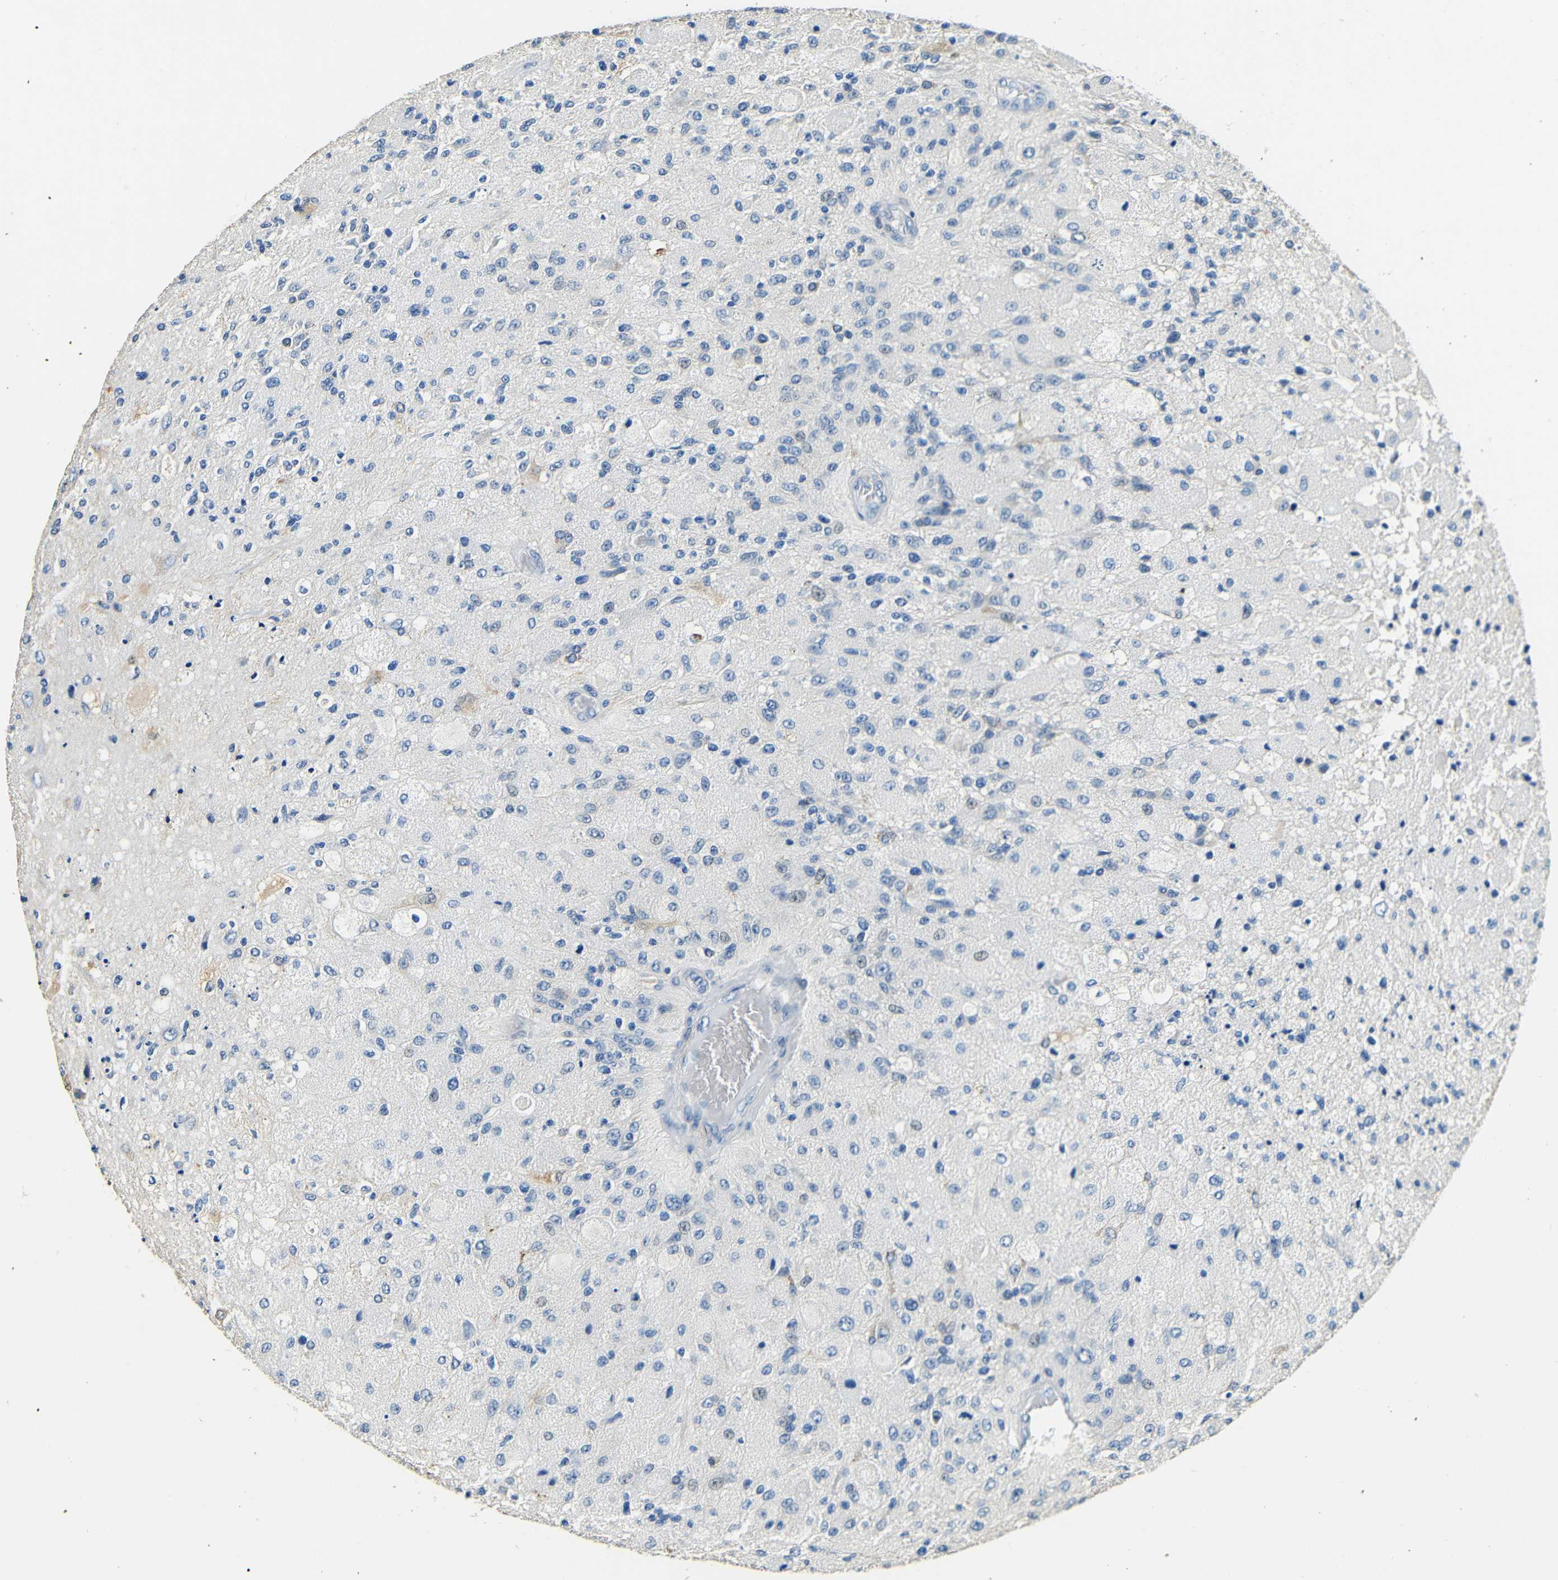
{"staining": {"intensity": "negative", "quantity": "none", "location": "none"}, "tissue": "glioma", "cell_type": "Tumor cells", "image_type": "cancer", "snomed": [{"axis": "morphology", "description": "Normal tissue, NOS"}, {"axis": "morphology", "description": "Glioma, malignant, High grade"}, {"axis": "topography", "description": "Cerebral cortex"}], "caption": "Protein analysis of high-grade glioma (malignant) exhibits no significant positivity in tumor cells.", "gene": "FMO5", "patient": {"sex": "male", "age": 77}}